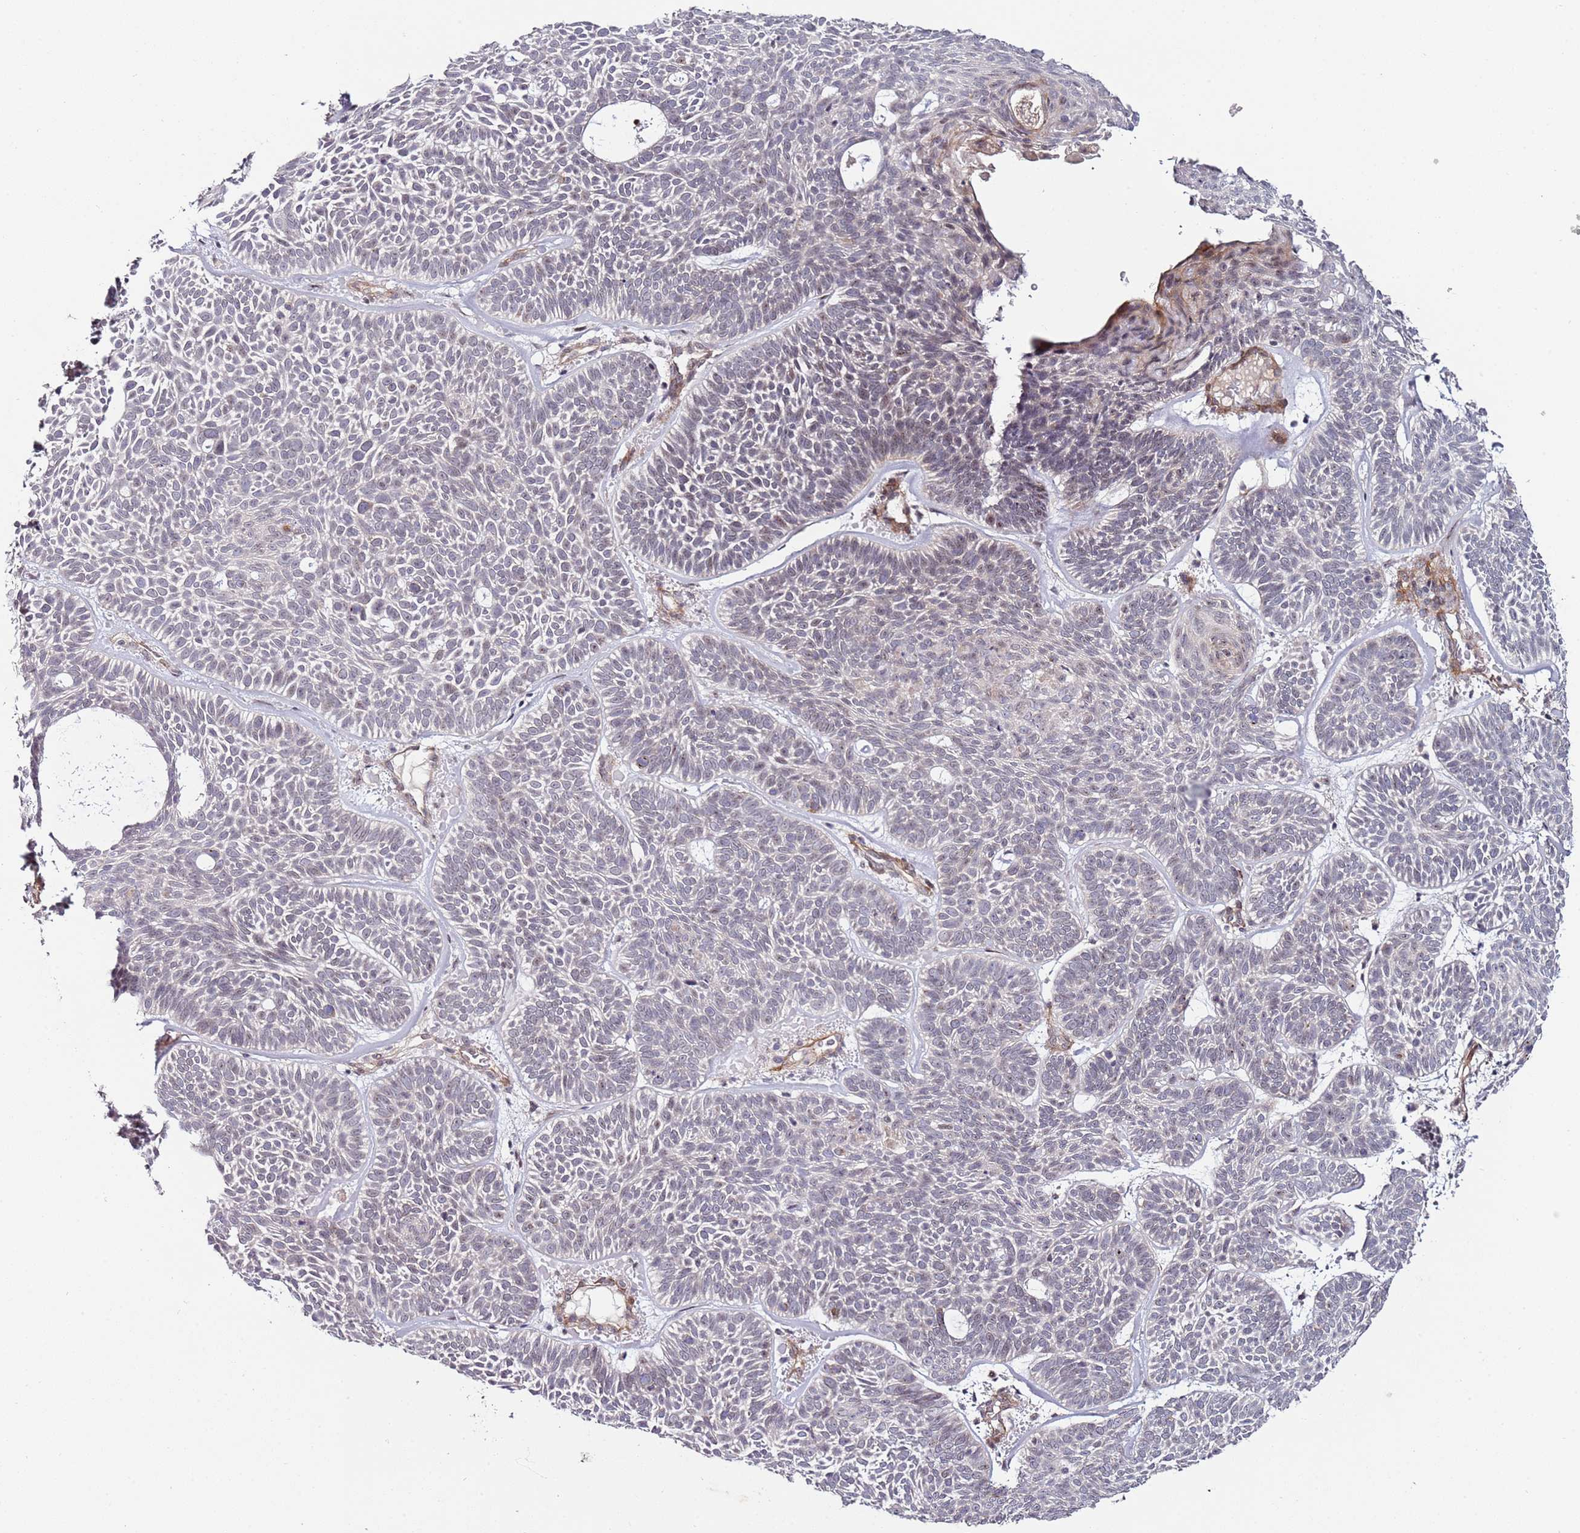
{"staining": {"intensity": "negative", "quantity": "none", "location": "none"}, "tissue": "skin cancer", "cell_type": "Tumor cells", "image_type": "cancer", "snomed": [{"axis": "morphology", "description": "Basal cell carcinoma"}, {"axis": "topography", "description": "Skin"}], "caption": "High power microscopy micrograph of an immunohistochemistry (IHC) micrograph of skin cancer (basal cell carcinoma), revealing no significant expression in tumor cells.", "gene": "DUSP28", "patient": {"sex": "male", "age": 85}}